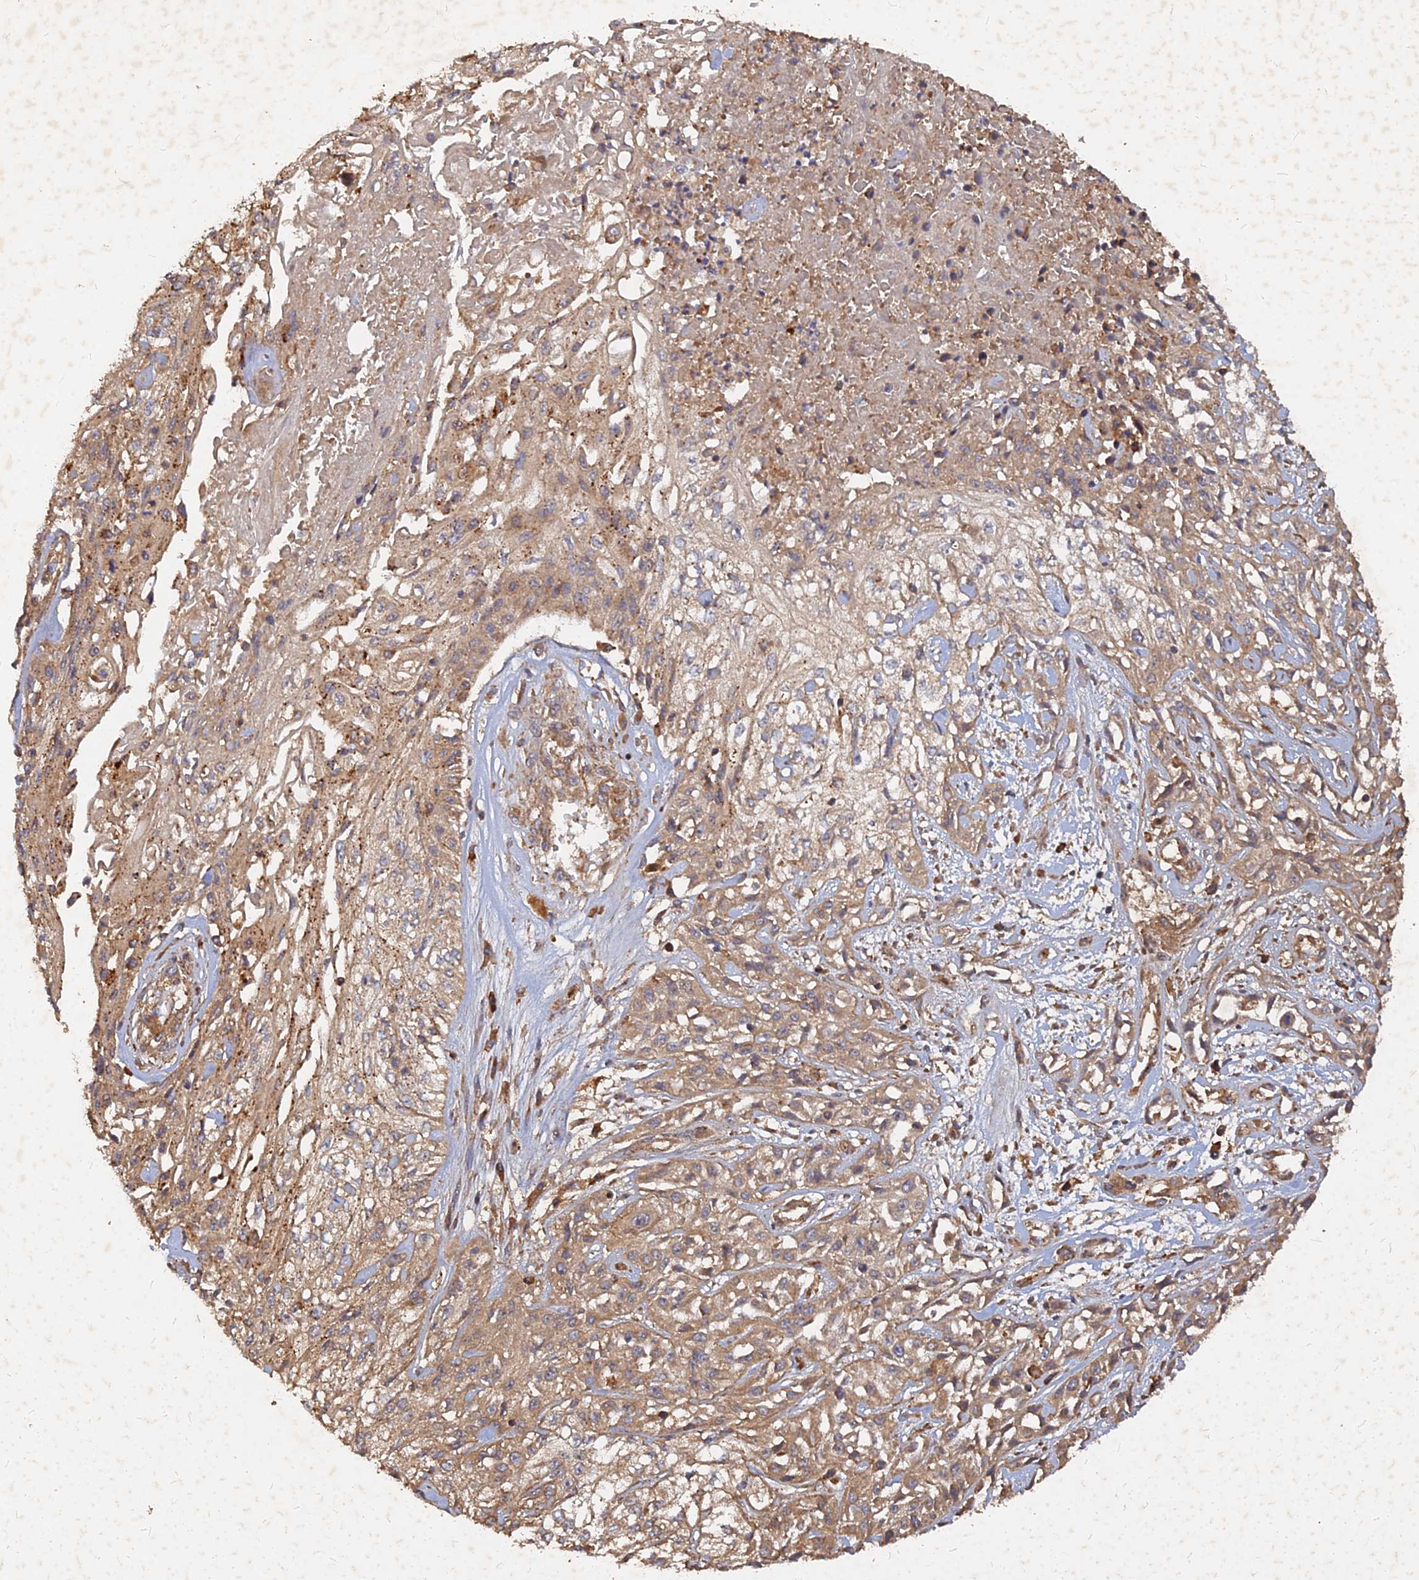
{"staining": {"intensity": "moderate", "quantity": ">75%", "location": "cytoplasmic/membranous"}, "tissue": "skin cancer", "cell_type": "Tumor cells", "image_type": "cancer", "snomed": [{"axis": "morphology", "description": "Squamous cell carcinoma, NOS"}, {"axis": "morphology", "description": "Squamous cell carcinoma, metastatic, NOS"}, {"axis": "topography", "description": "Skin"}, {"axis": "topography", "description": "Lymph node"}], "caption": "Moderate cytoplasmic/membranous protein positivity is identified in approximately >75% of tumor cells in skin metastatic squamous cell carcinoma.", "gene": "UBE2W", "patient": {"sex": "male", "age": 75}}